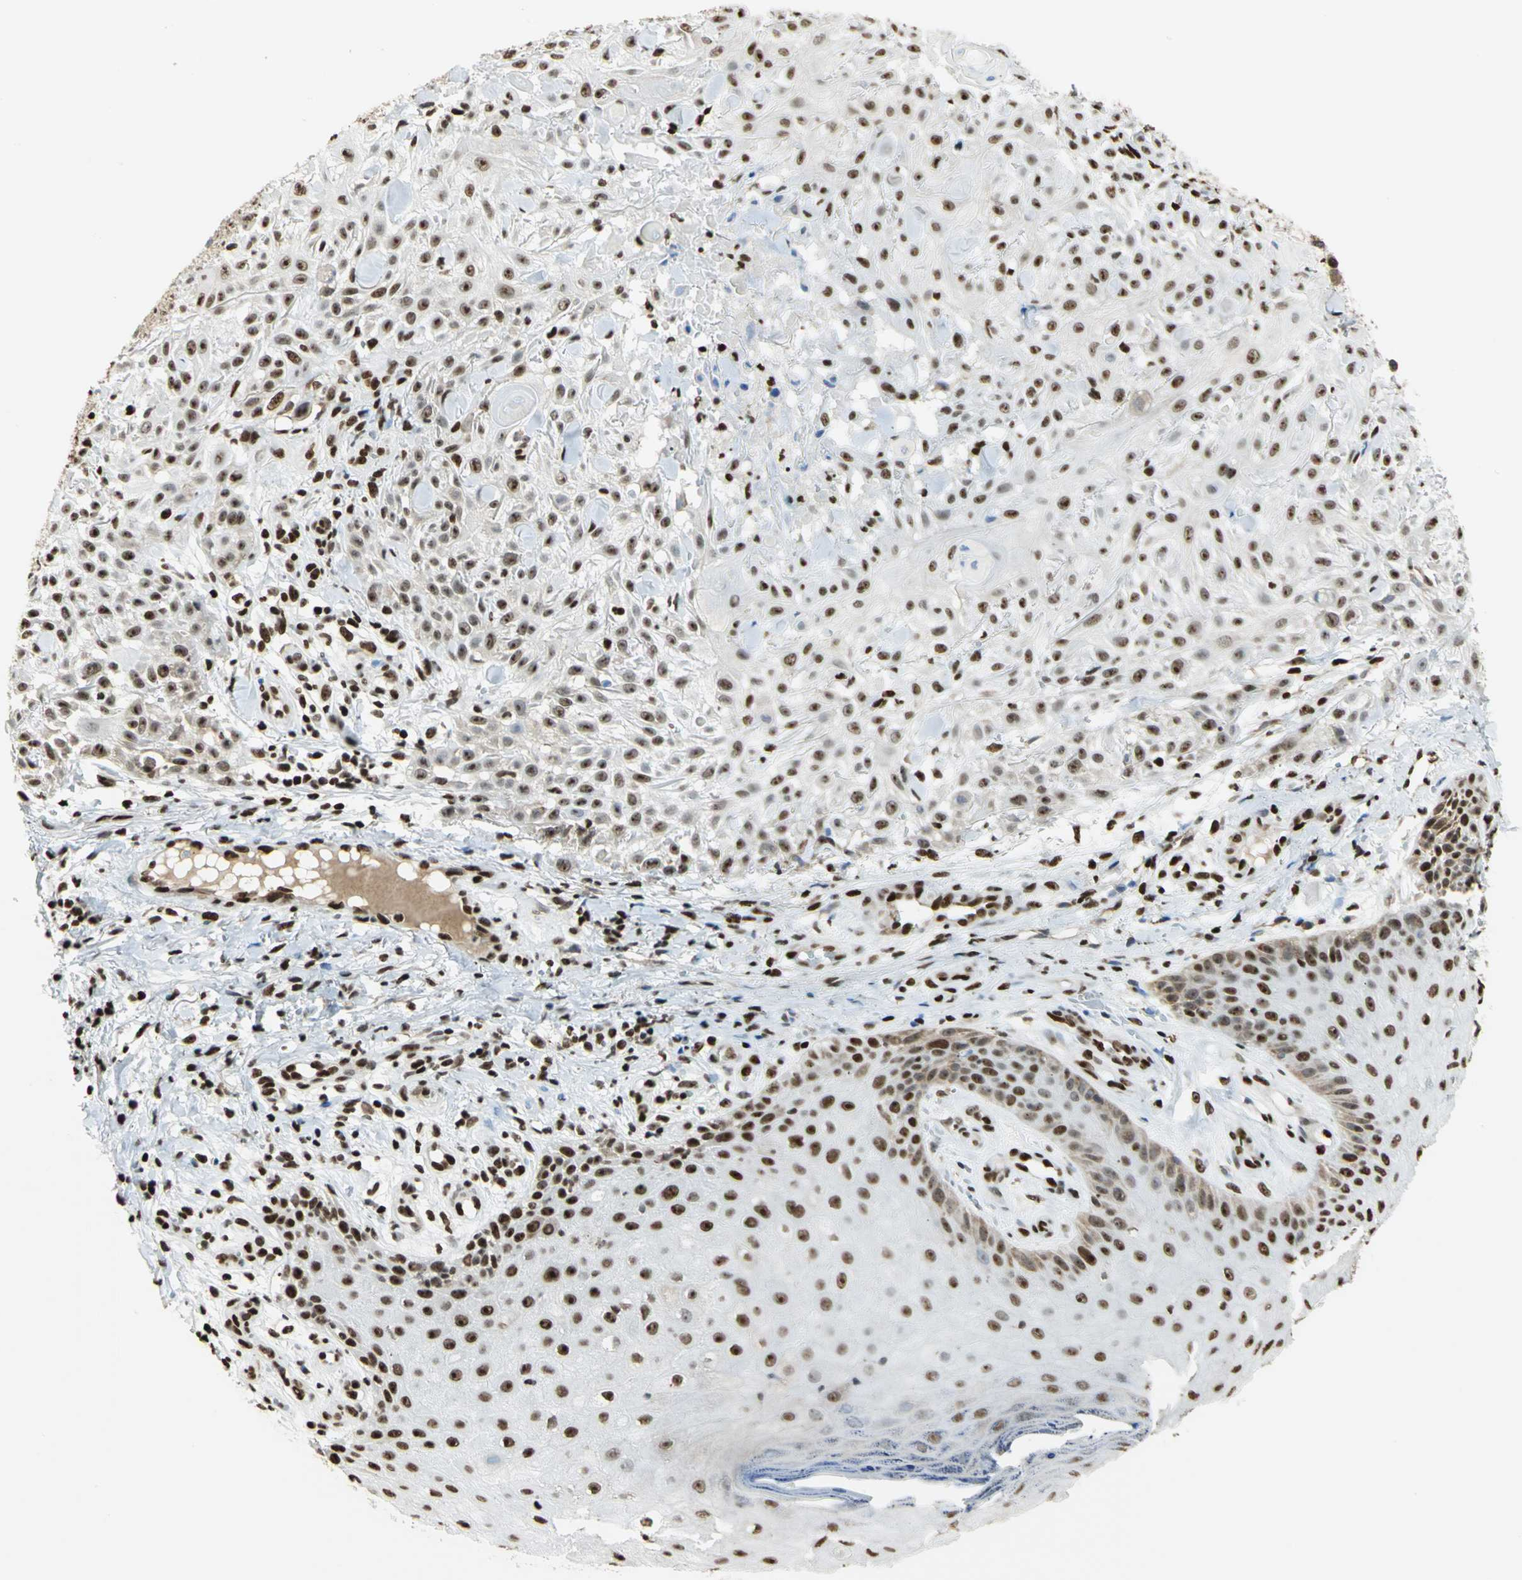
{"staining": {"intensity": "strong", "quantity": ">75%", "location": "nuclear"}, "tissue": "skin cancer", "cell_type": "Tumor cells", "image_type": "cancer", "snomed": [{"axis": "morphology", "description": "Squamous cell carcinoma, NOS"}, {"axis": "topography", "description": "Skin"}], "caption": "Human skin cancer (squamous cell carcinoma) stained for a protein (brown) reveals strong nuclear positive staining in approximately >75% of tumor cells.", "gene": "HMGB1", "patient": {"sex": "female", "age": 42}}